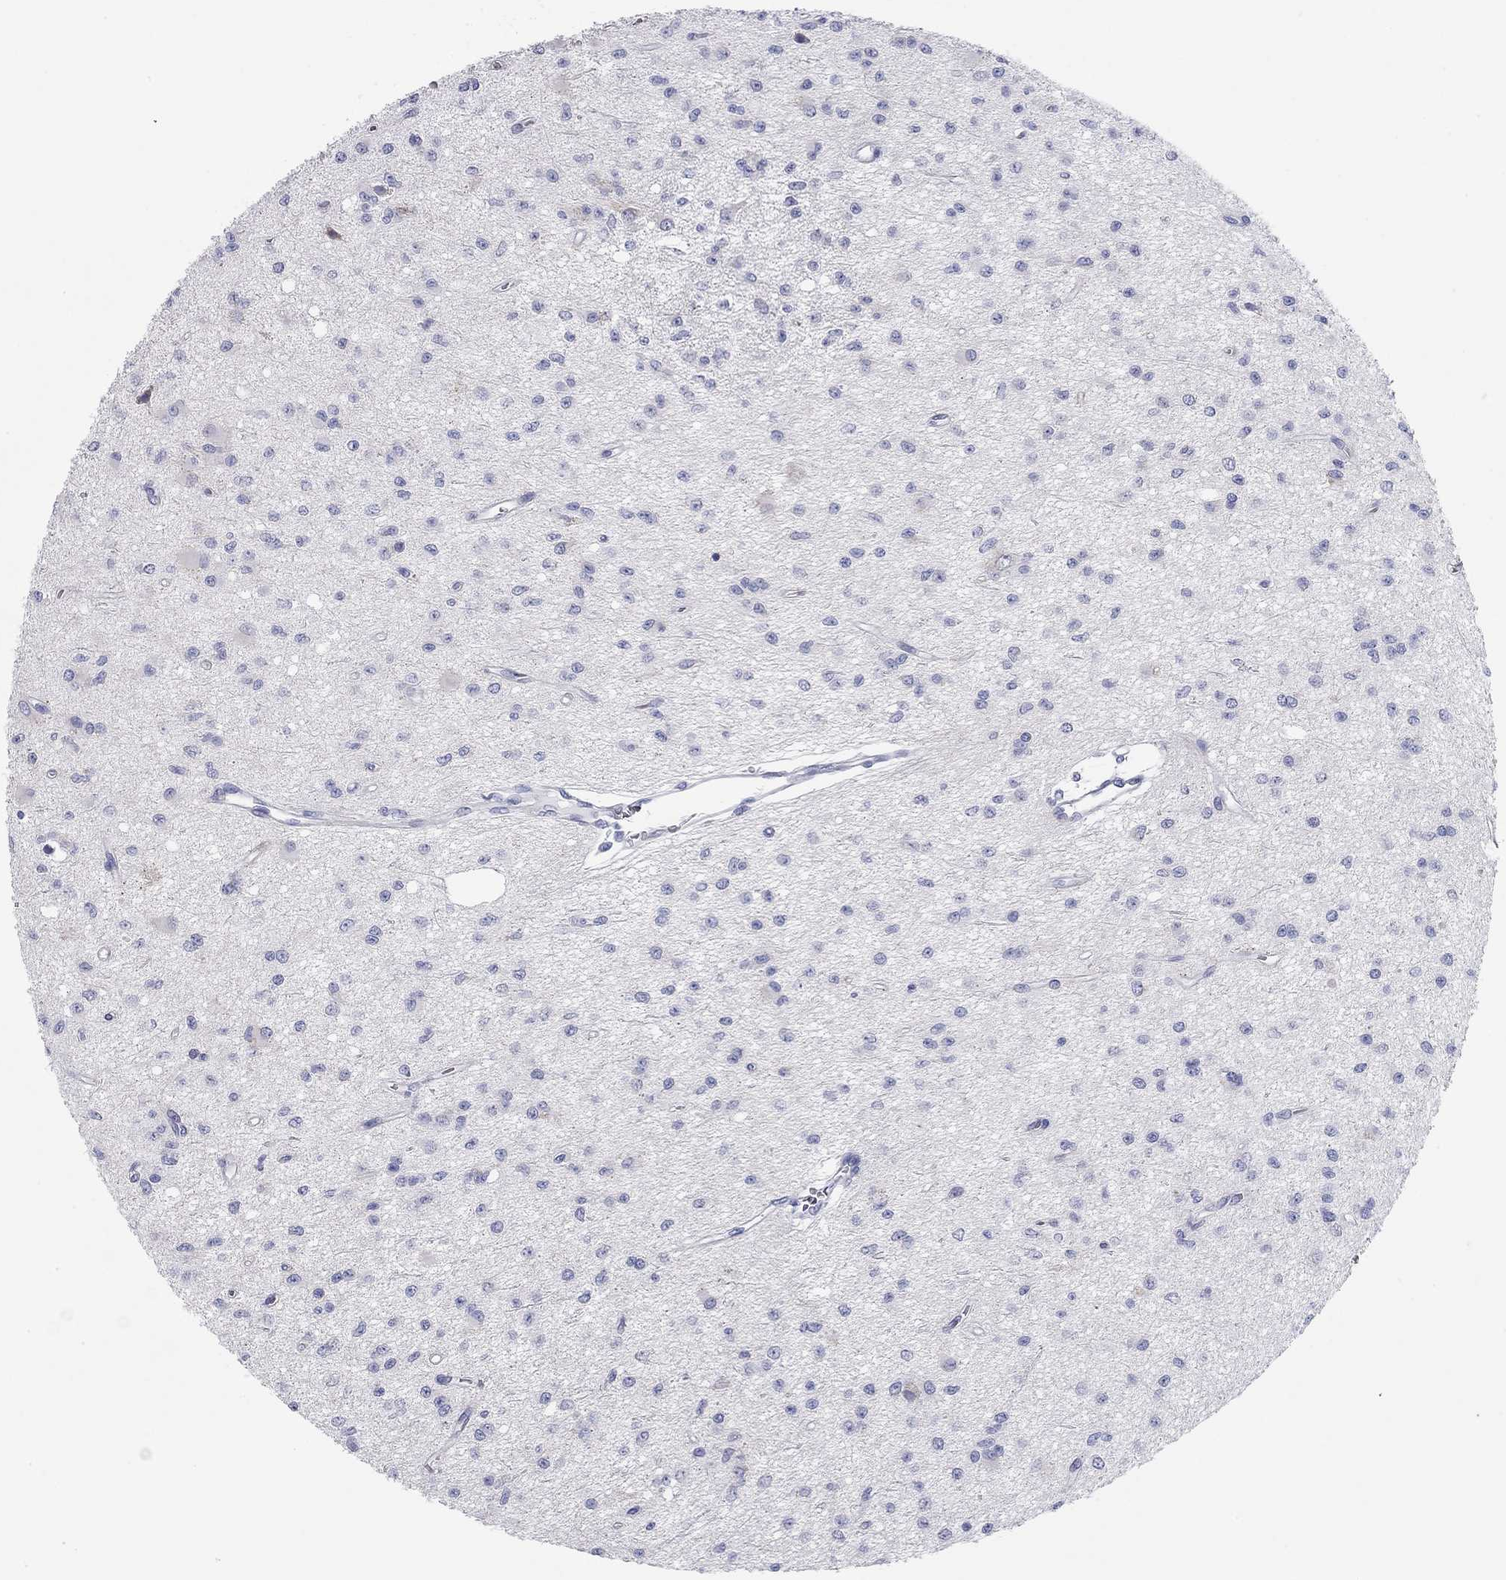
{"staining": {"intensity": "negative", "quantity": "none", "location": "none"}, "tissue": "glioma", "cell_type": "Tumor cells", "image_type": "cancer", "snomed": [{"axis": "morphology", "description": "Glioma, malignant, Low grade"}, {"axis": "topography", "description": "Brain"}], "caption": "The histopathology image reveals no significant positivity in tumor cells of malignant glioma (low-grade).", "gene": "CHI3L2", "patient": {"sex": "female", "age": 45}}